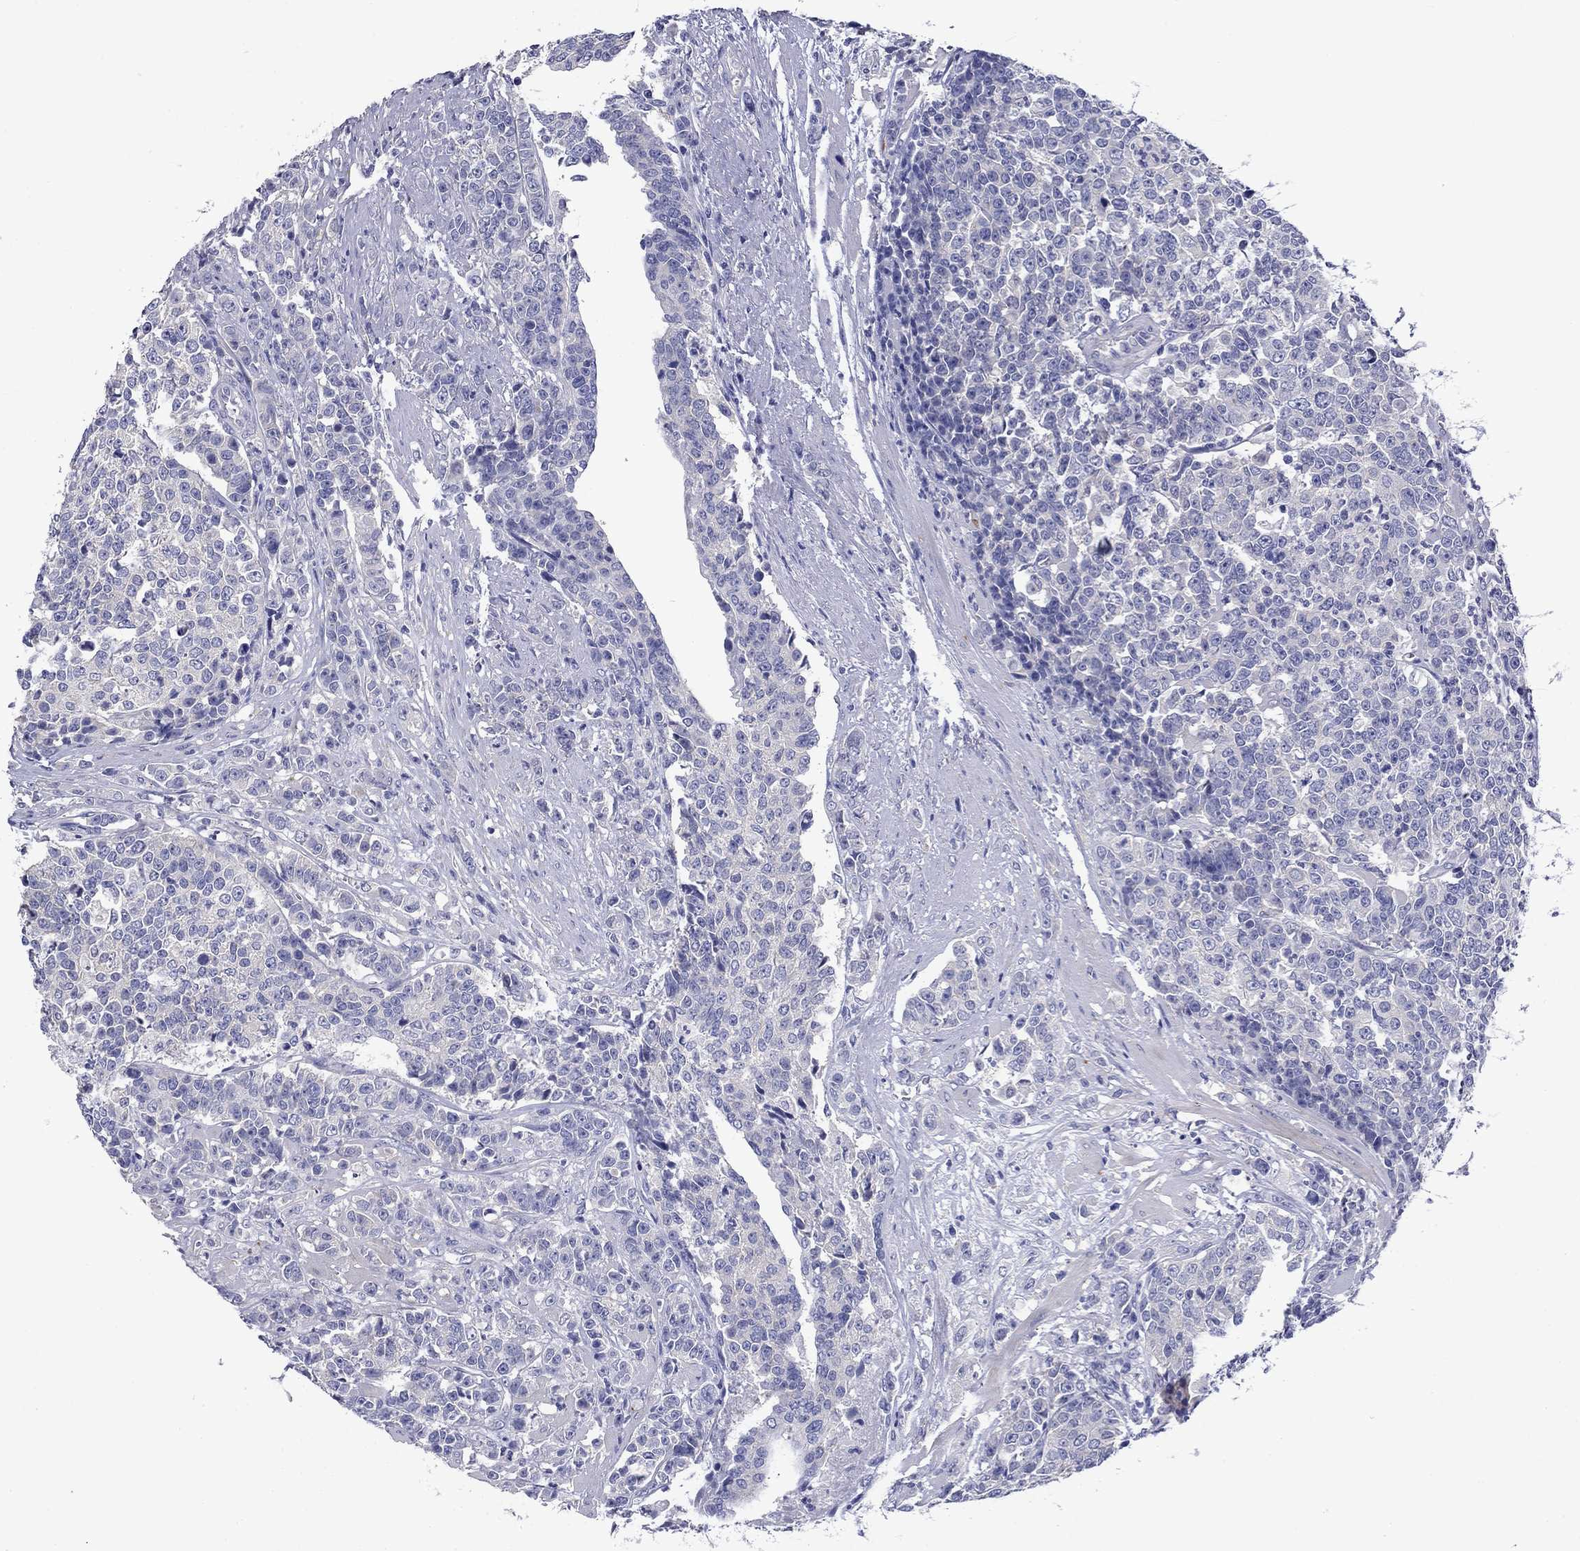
{"staining": {"intensity": "negative", "quantity": "none", "location": "none"}, "tissue": "prostate cancer", "cell_type": "Tumor cells", "image_type": "cancer", "snomed": [{"axis": "morphology", "description": "Adenocarcinoma, NOS"}, {"axis": "topography", "description": "Prostate"}], "caption": "IHC image of human adenocarcinoma (prostate) stained for a protein (brown), which reveals no expression in tumor cells.", "gene": "CNDP1", "patient": {"sex": "male", "age": 67}}